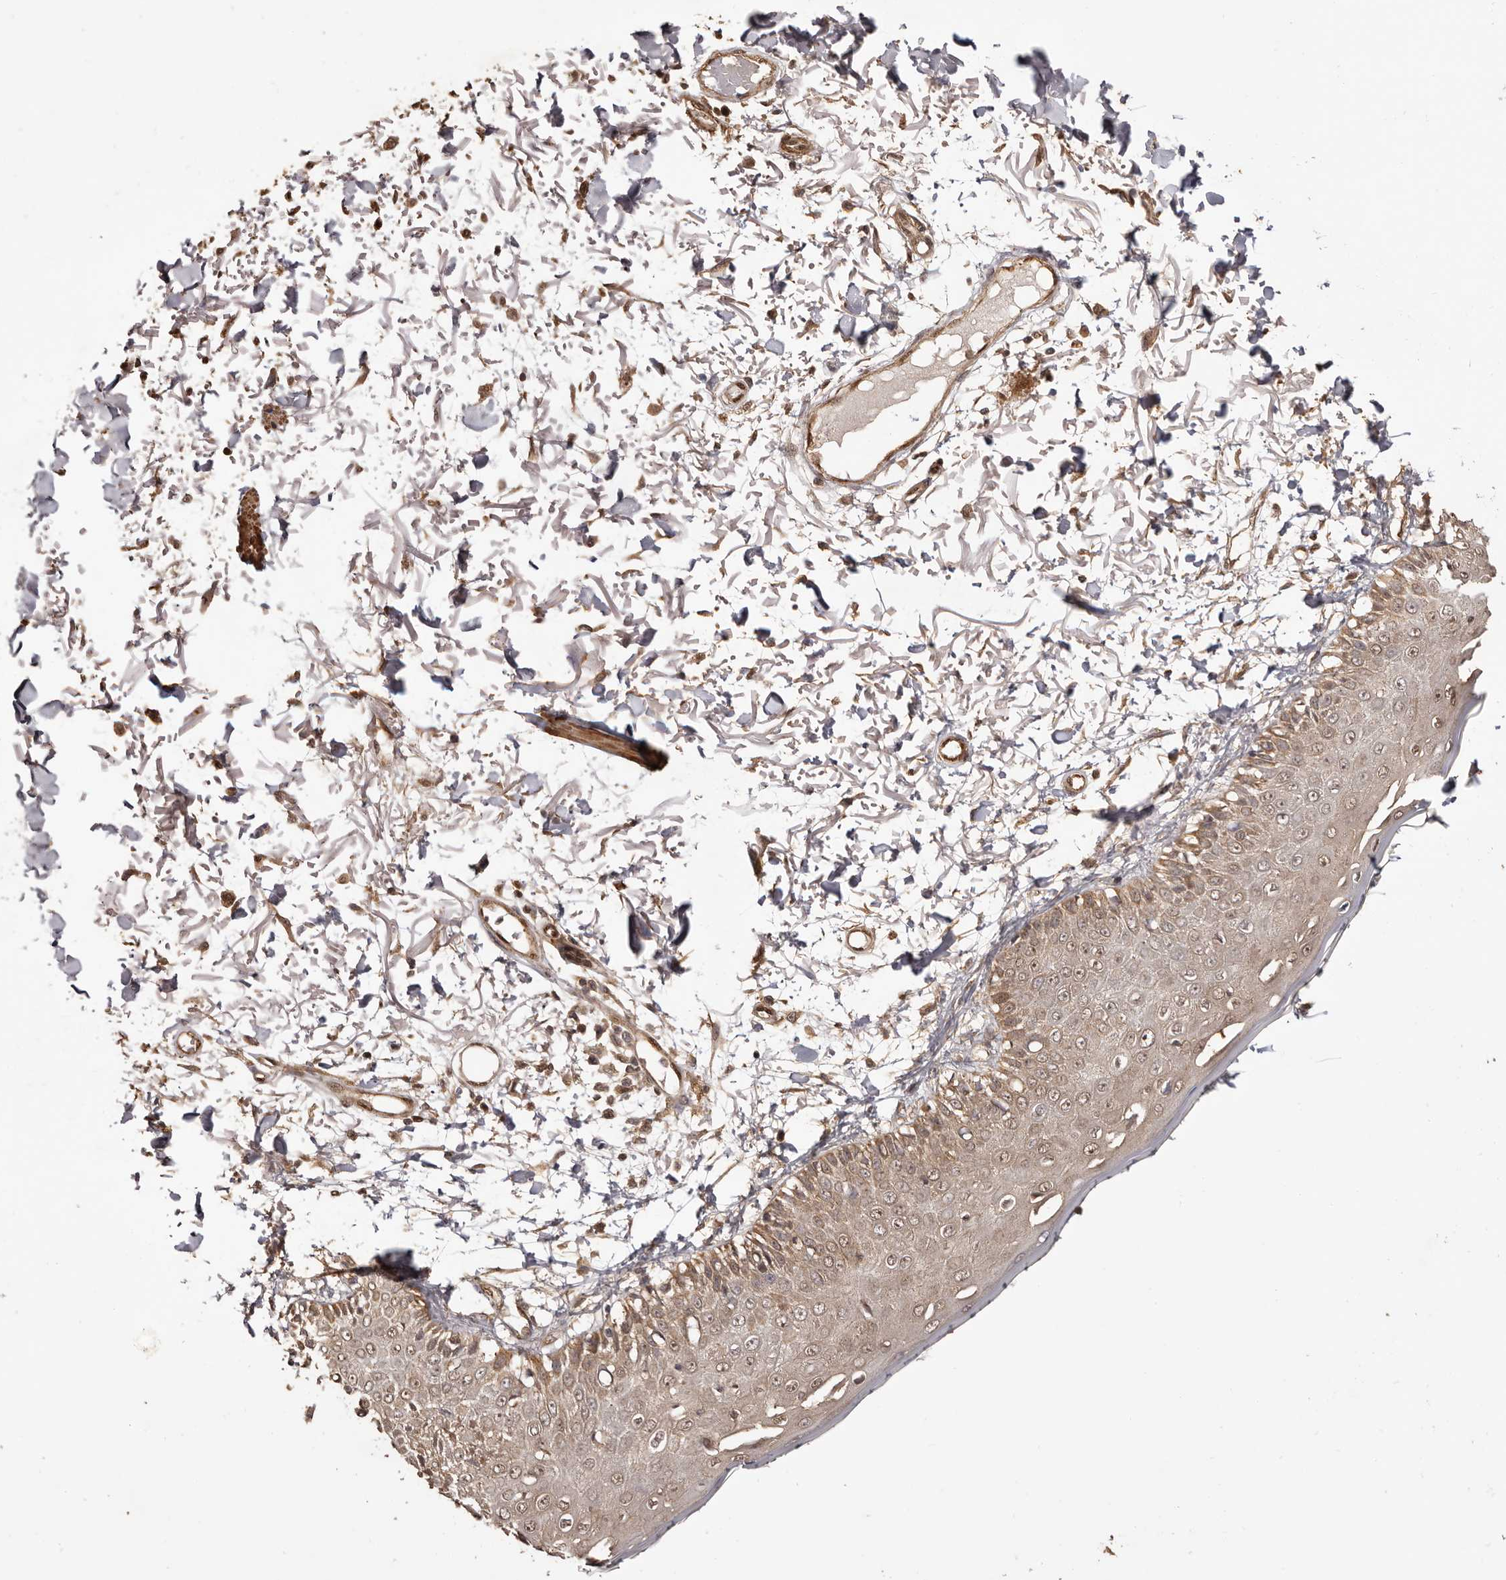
{"staining": {"intensity": "moderate", "quantity": ">75%", "location": "cytoplasmic/membranous,nuclear"}, "tissue": "skin", "cell_type": "Fibroblasts", "image_type": "normal", "snomed": [{"axis": "morphology", "description": "Normal tissue, NOS"}, {"axis": "morphology", "description": "Squamous cell carcinoma, NOS"}, {"axis": "topography", "description": "Skin"}, {"axis": "topography", "description": "Peripheral nerve tissue"}], "caption": "A brown stain shows moderate cytoplasmic/membranous,nuclear staining of a protein in fibroblasts of normal skin. (brown staining indicates protein expression, while blue staining denotes nuclei).", "gene": "UBR2", "patient": {"sex": "male", "age": 83}}